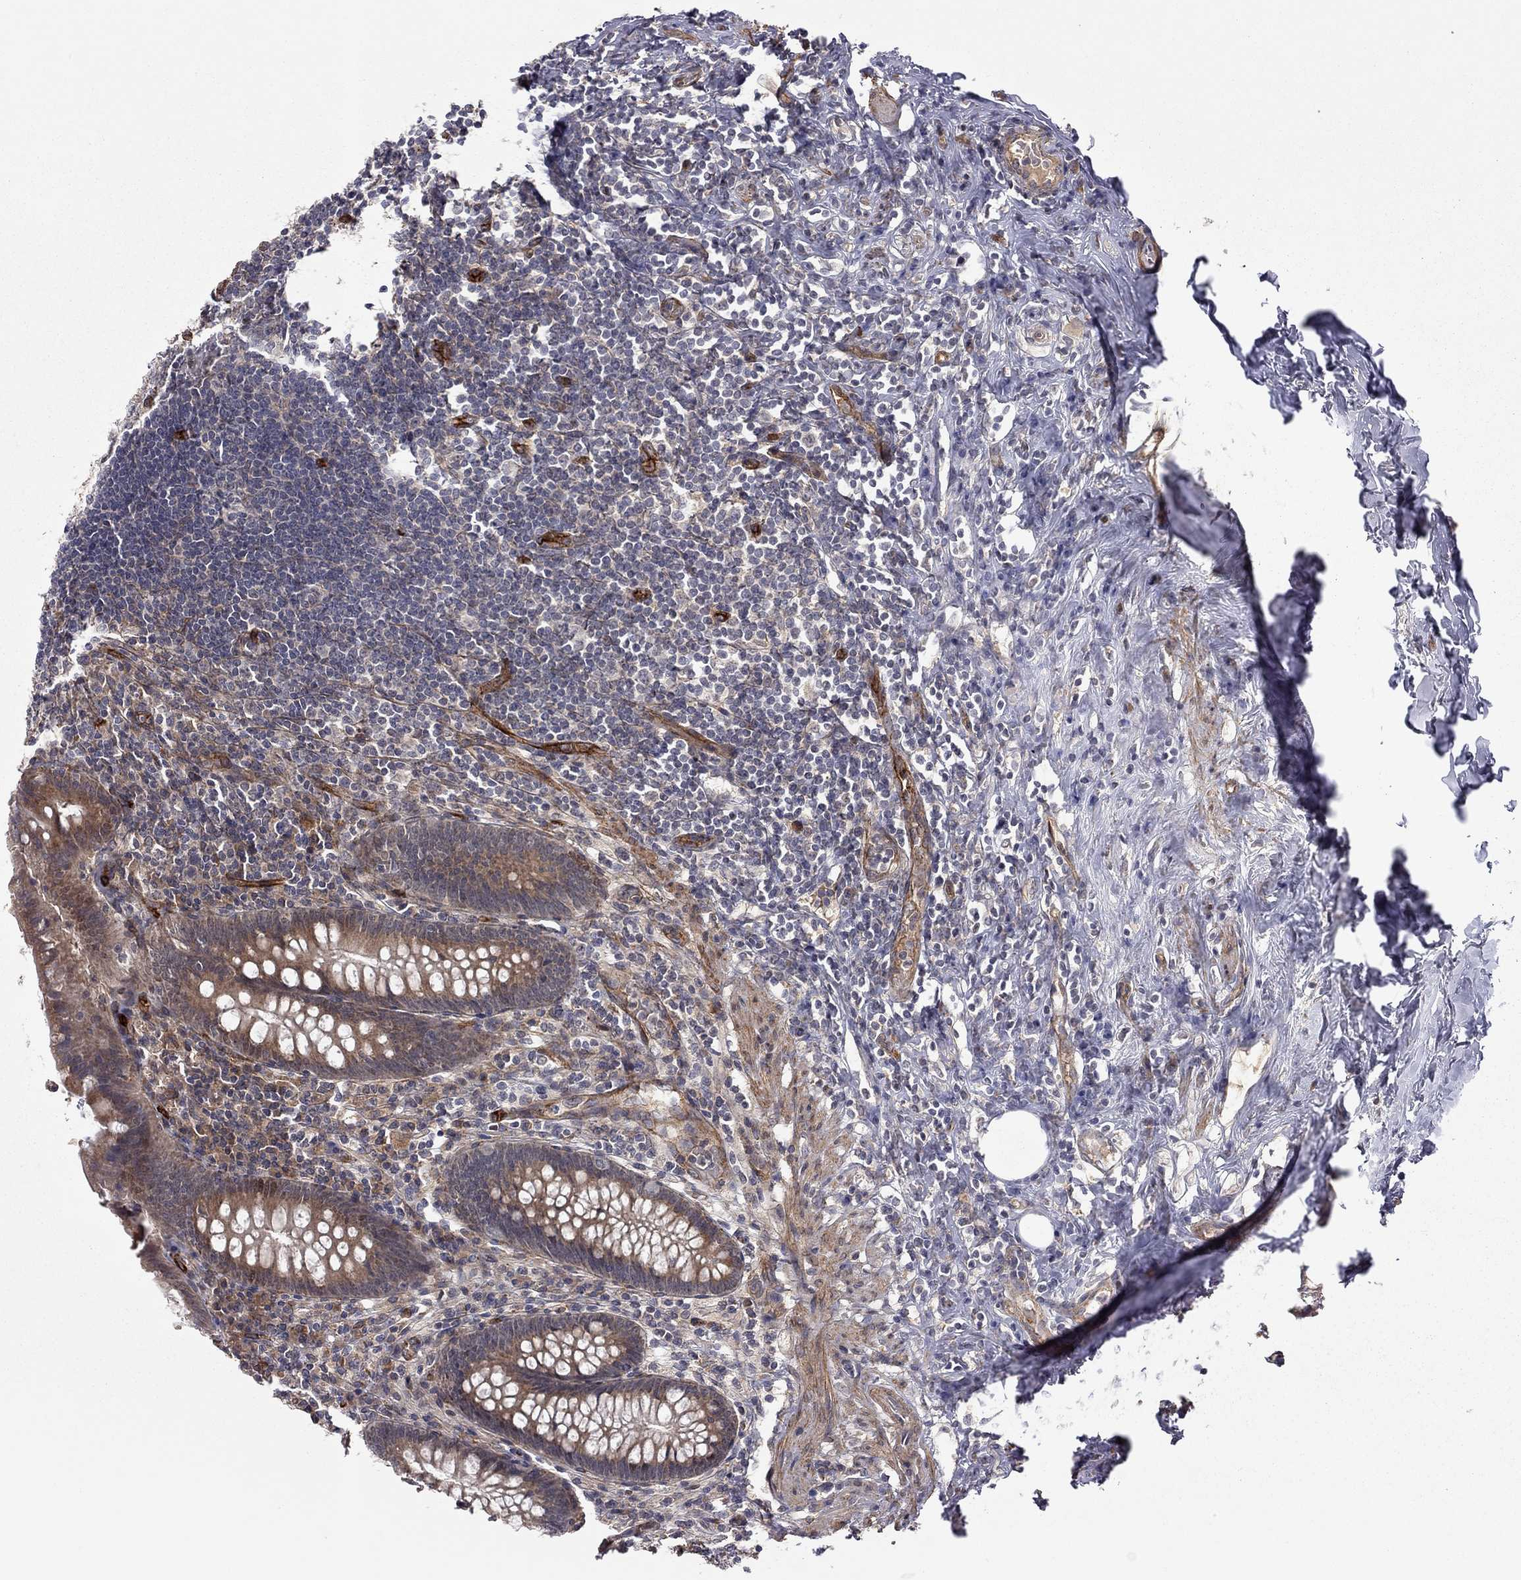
{"staining": {"intensity": "moderate", "quantity": "25%-75%", "location": "cytoplasmic/membranous"}, "tissue": "appendix", "cell_type": "Glandular cells", "image_type": "normal", "snomed": [{"axis": "morphology", "description": "Normal tissue, NOS"}, {"axis": "topography", "description": "Appendix"}], "caption": "A brown stain highlights moderate cytoplasmic/membranous staining of a protein in glandular cells of normal human appendix. (IHC, brightfield microscopy, high magnification).", "gene": "EXOC3L2", "patient": {"sex": "male", "age": 47}}